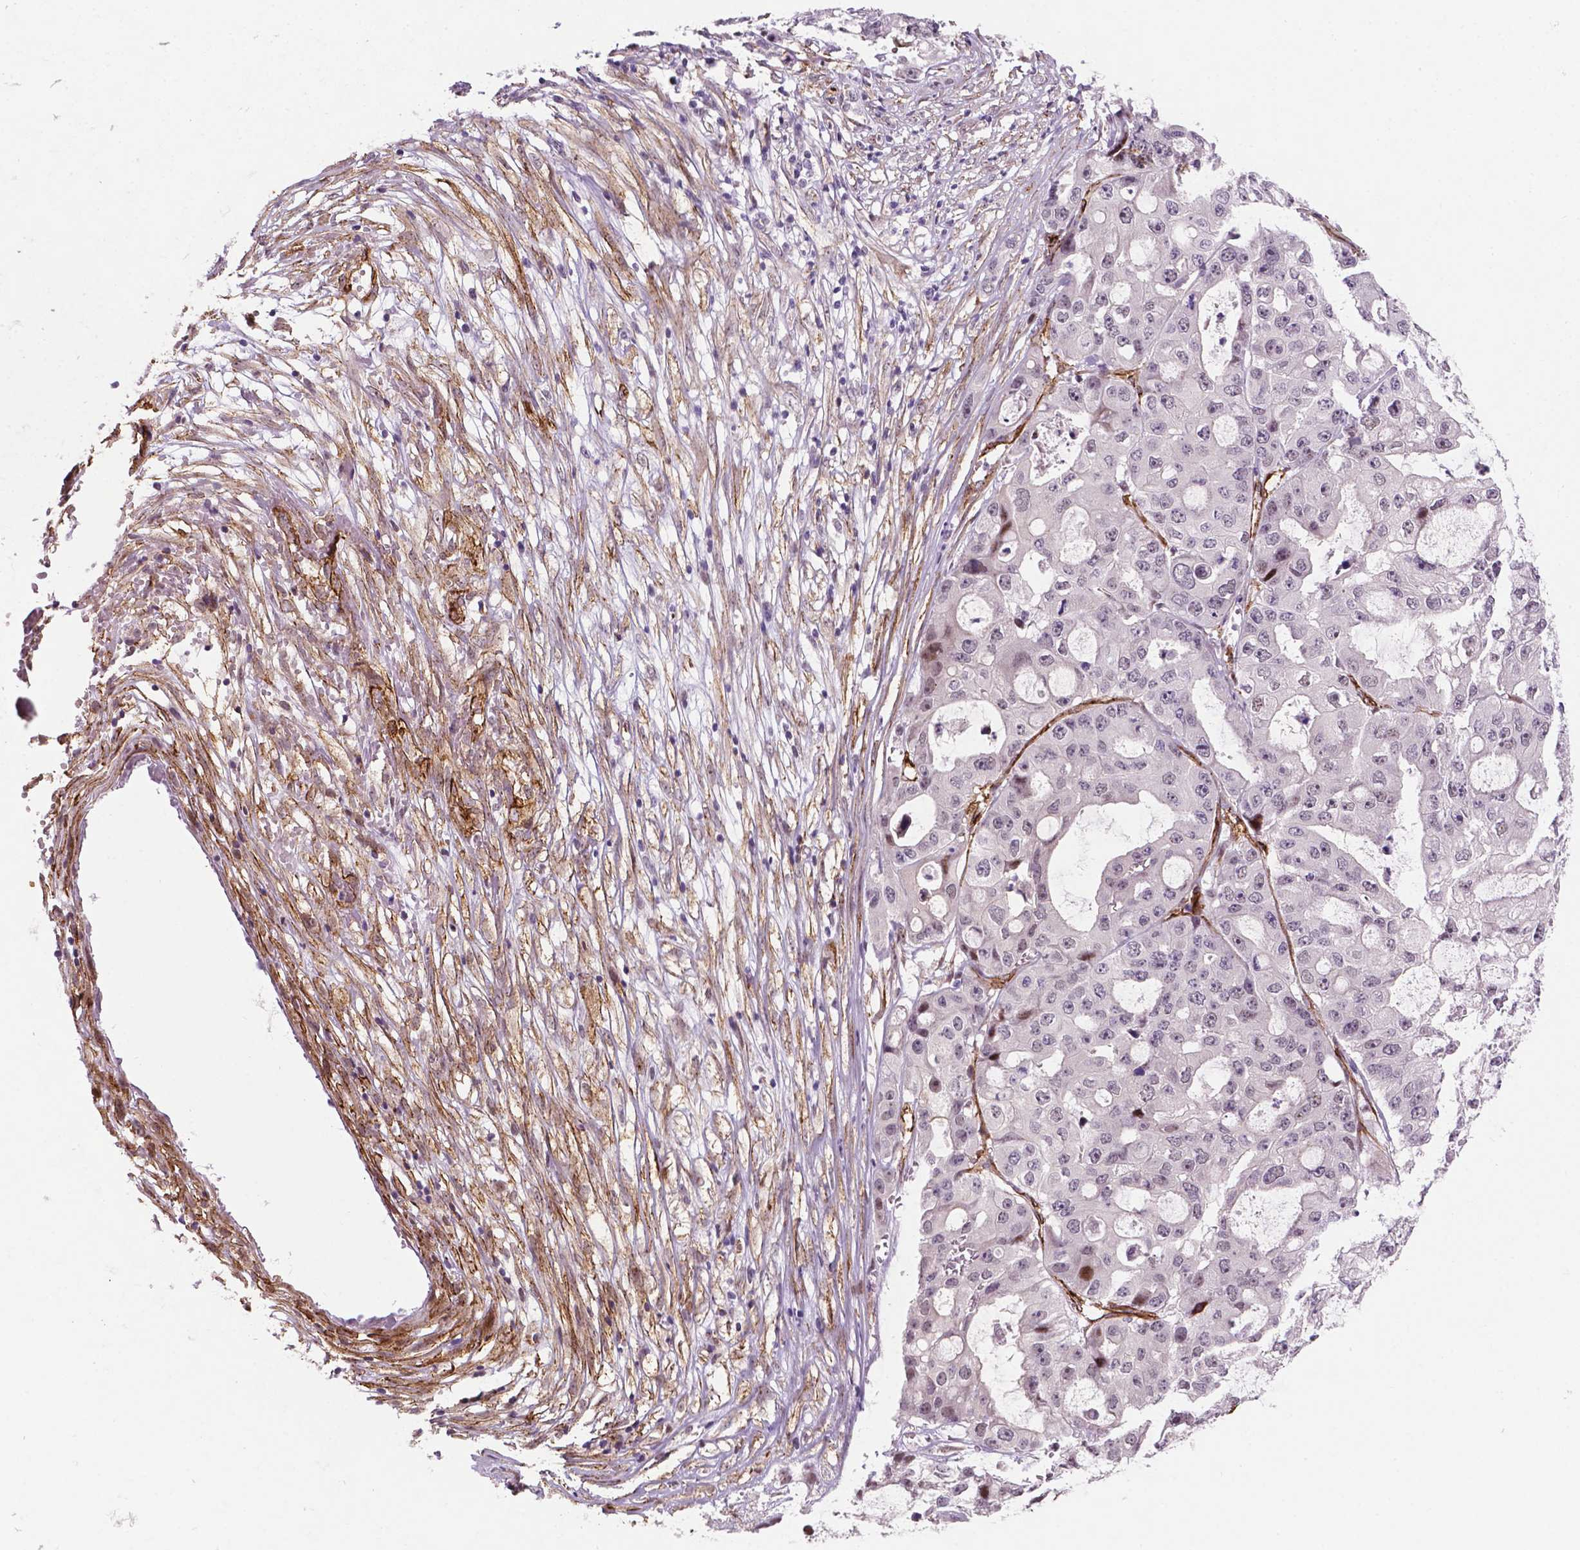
{"staining": {"intensity": "negative", "quantity": "none", "location": "none"}, "tissue": "ovarian cancer", "cell_type": "Tumor cells", "image_type": "cancer", "snomed": [{"axis": "morphology", "description": "Cystadenocarcinoma, serous, NOS"}, {"axis": "topography", "description": "Ovary"}], "caption": "IHC image of neoplastic tissue: human ovarian cancer stained with DAB (3,3'-diaminobenzidine) displays no significant protein expression in tumor cells.", "gene": "EGFL8", "patient": {"sex": "female", "age": 56}}